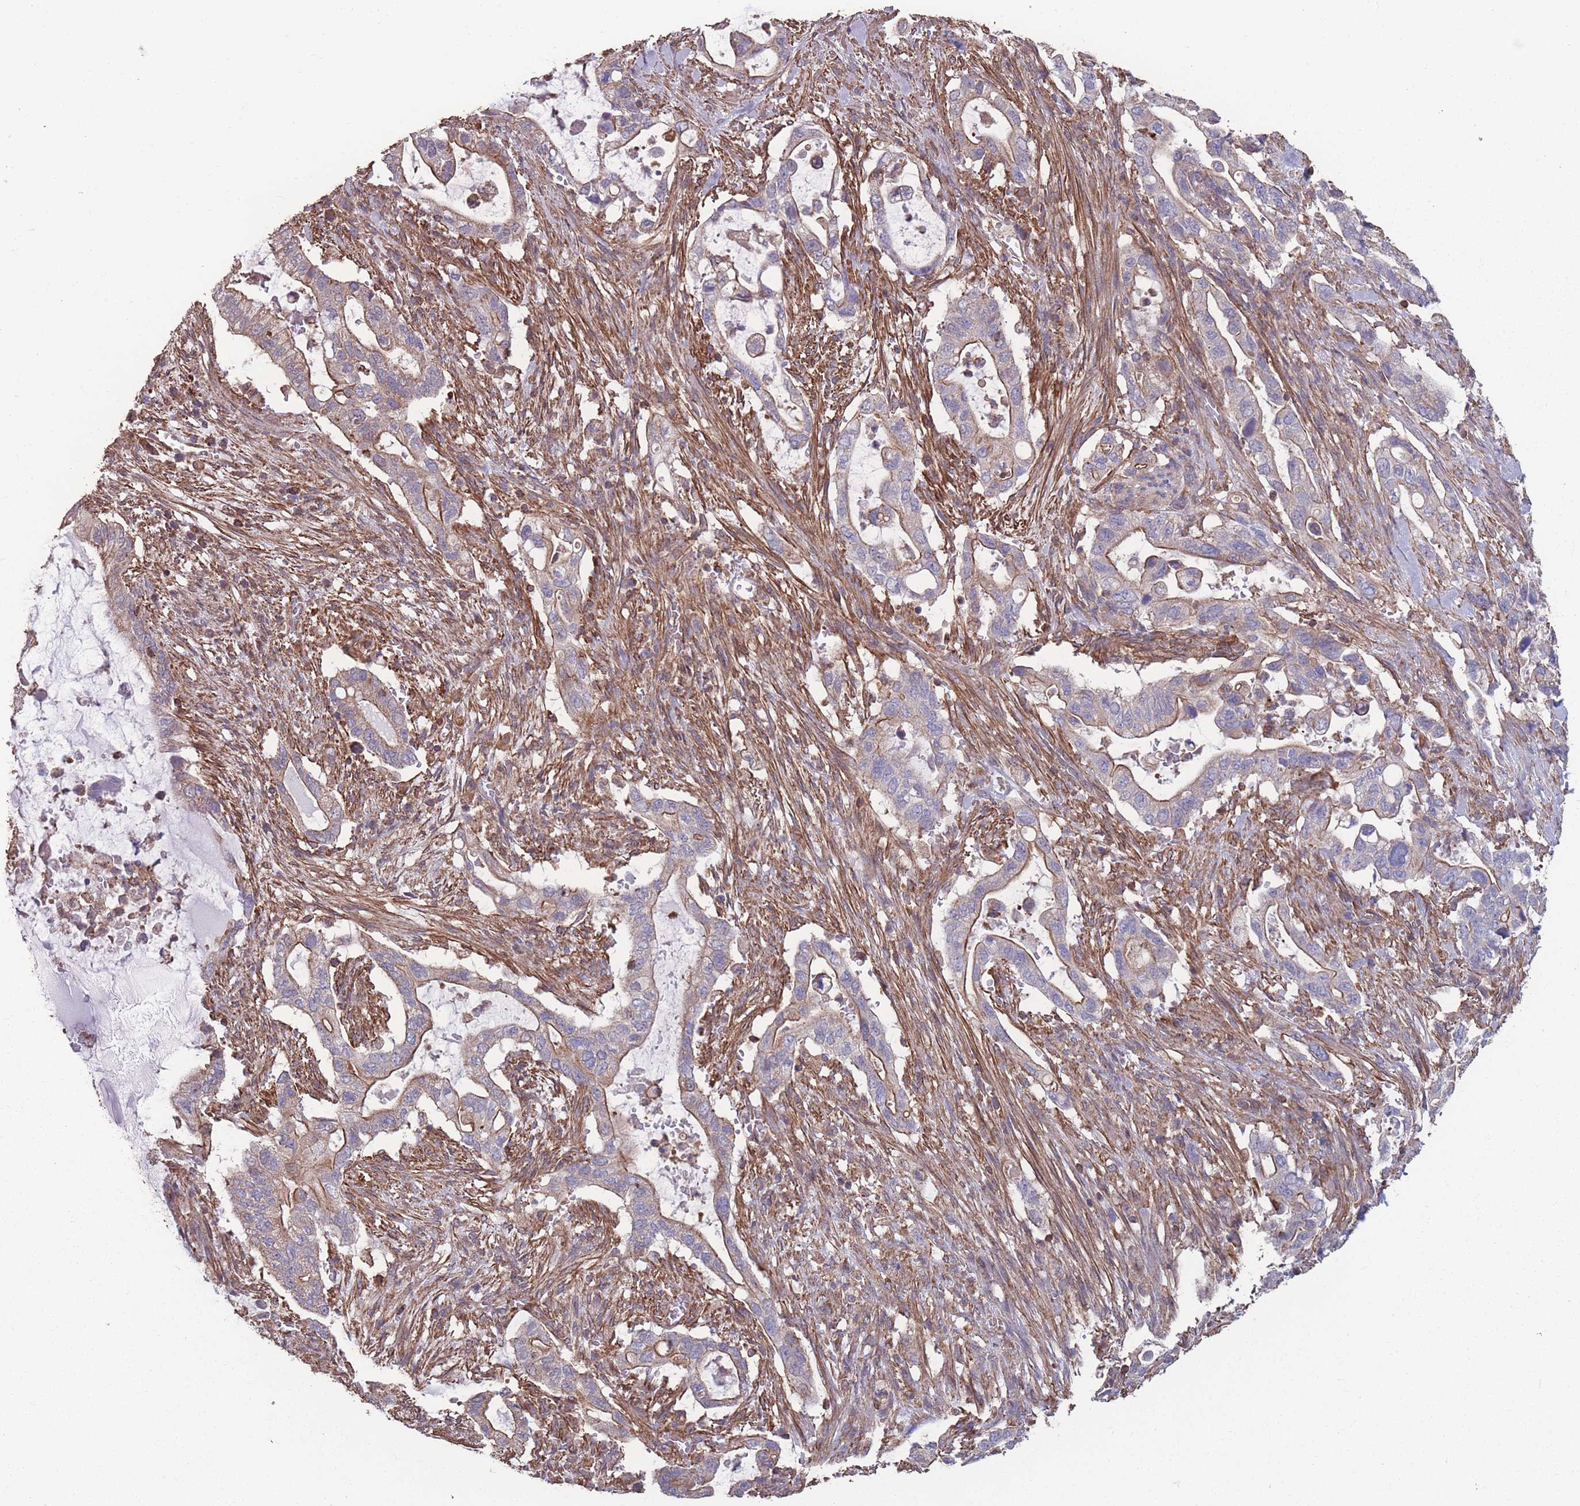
{"staining": {"intensity": "weak", "quantity": "25%-75%", "location": "cytoplasmic/membranous"}, "tissue": "pancreatic cancer", "cell_type": "Tumor cells", "image_type": "cancer", "snomed": [{"axis": "morphology", "description": "Adenocarcinoma, NOS"}, {"axis": "topography", "description": "Pancreas"}], "caption": "Immunohistochemistry (DAB (3,3'-diaminobenzidine)) staining of human pancreatic cancer (adenocarcinoma) reveals weak cytoplasmic/membranous protein expression in about 25%-75% of tumor cells.", "gene": "NUDT21", "patient": {"sex": "female", "age": 72}}